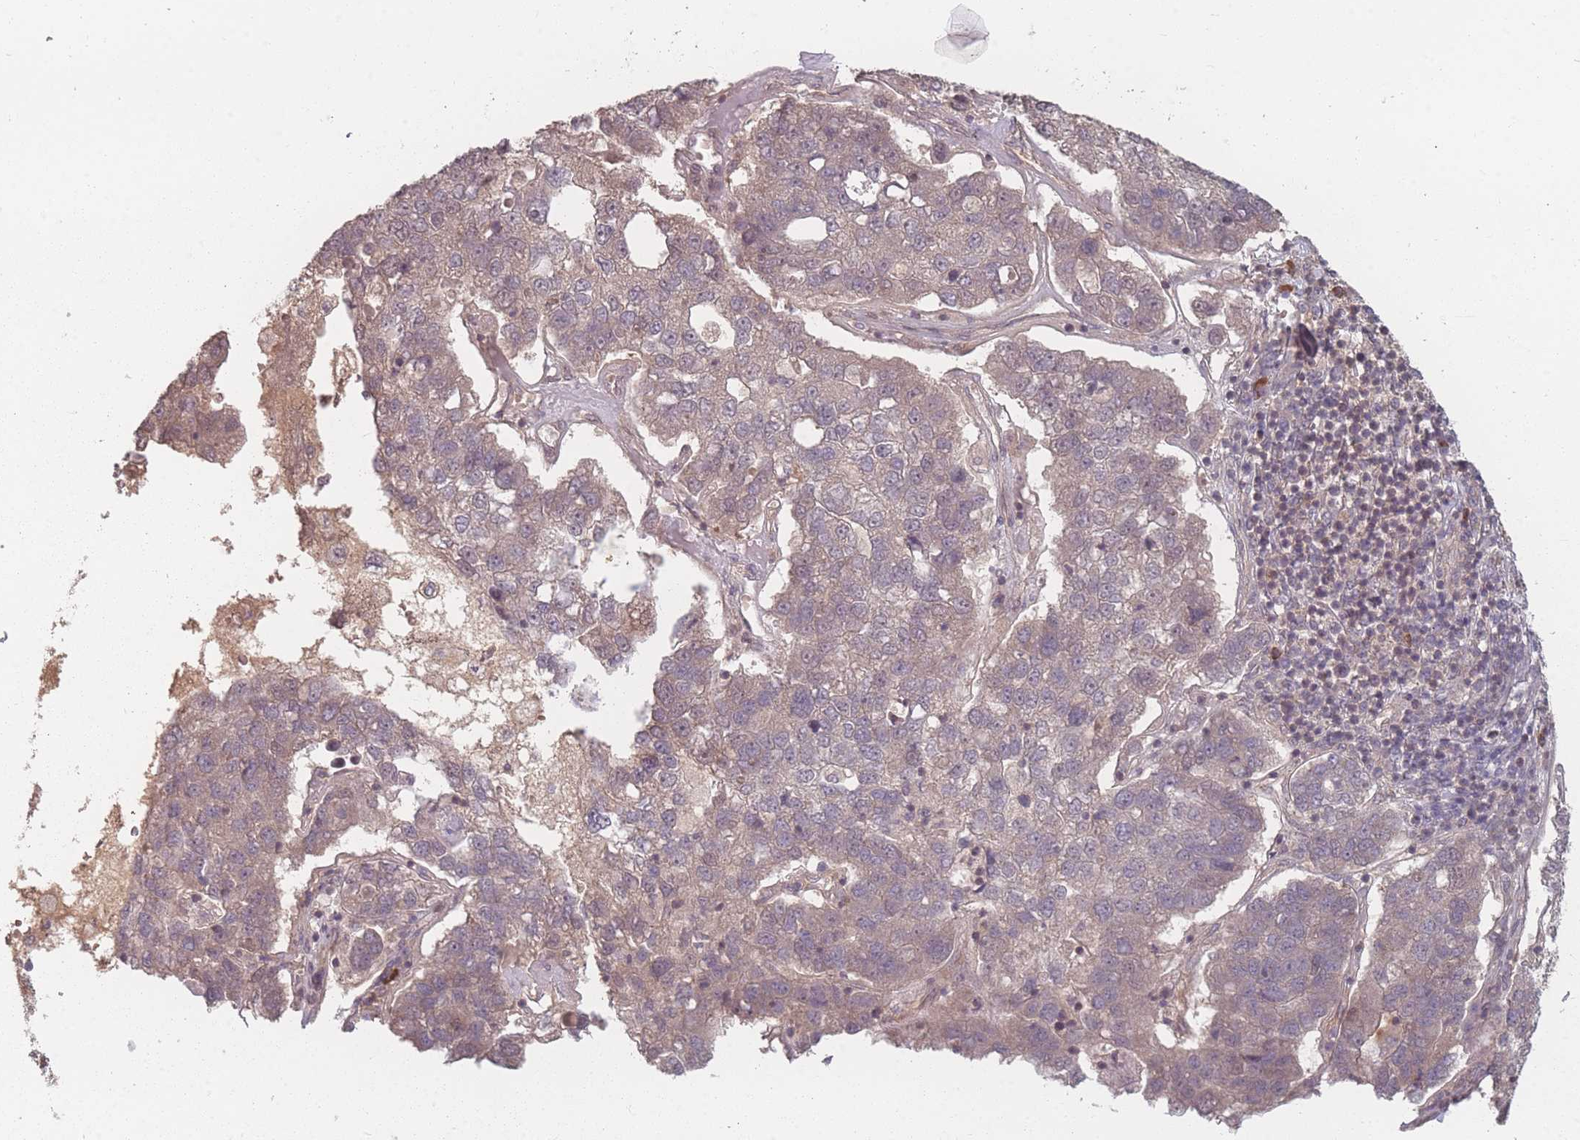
{"staining": {"intensity": "weak", "quantity": "<25%", "location": "cytoplasmic/membranous"}, "tissue": "pancreatic cancer", "cell_type": "Tumor cells", "image_type": "cancer", "snomed": [{"axis": "morphology", "description": "Adenocarcinoma, NOS"}, {"axis": "topography", "description": "Pancreas"}], "caption": "There is no significant expression in tumor cells of pancreatic adenocarcinoma.", "gene": "HAGH", "patient": {"sex": "female", "age": 61}}